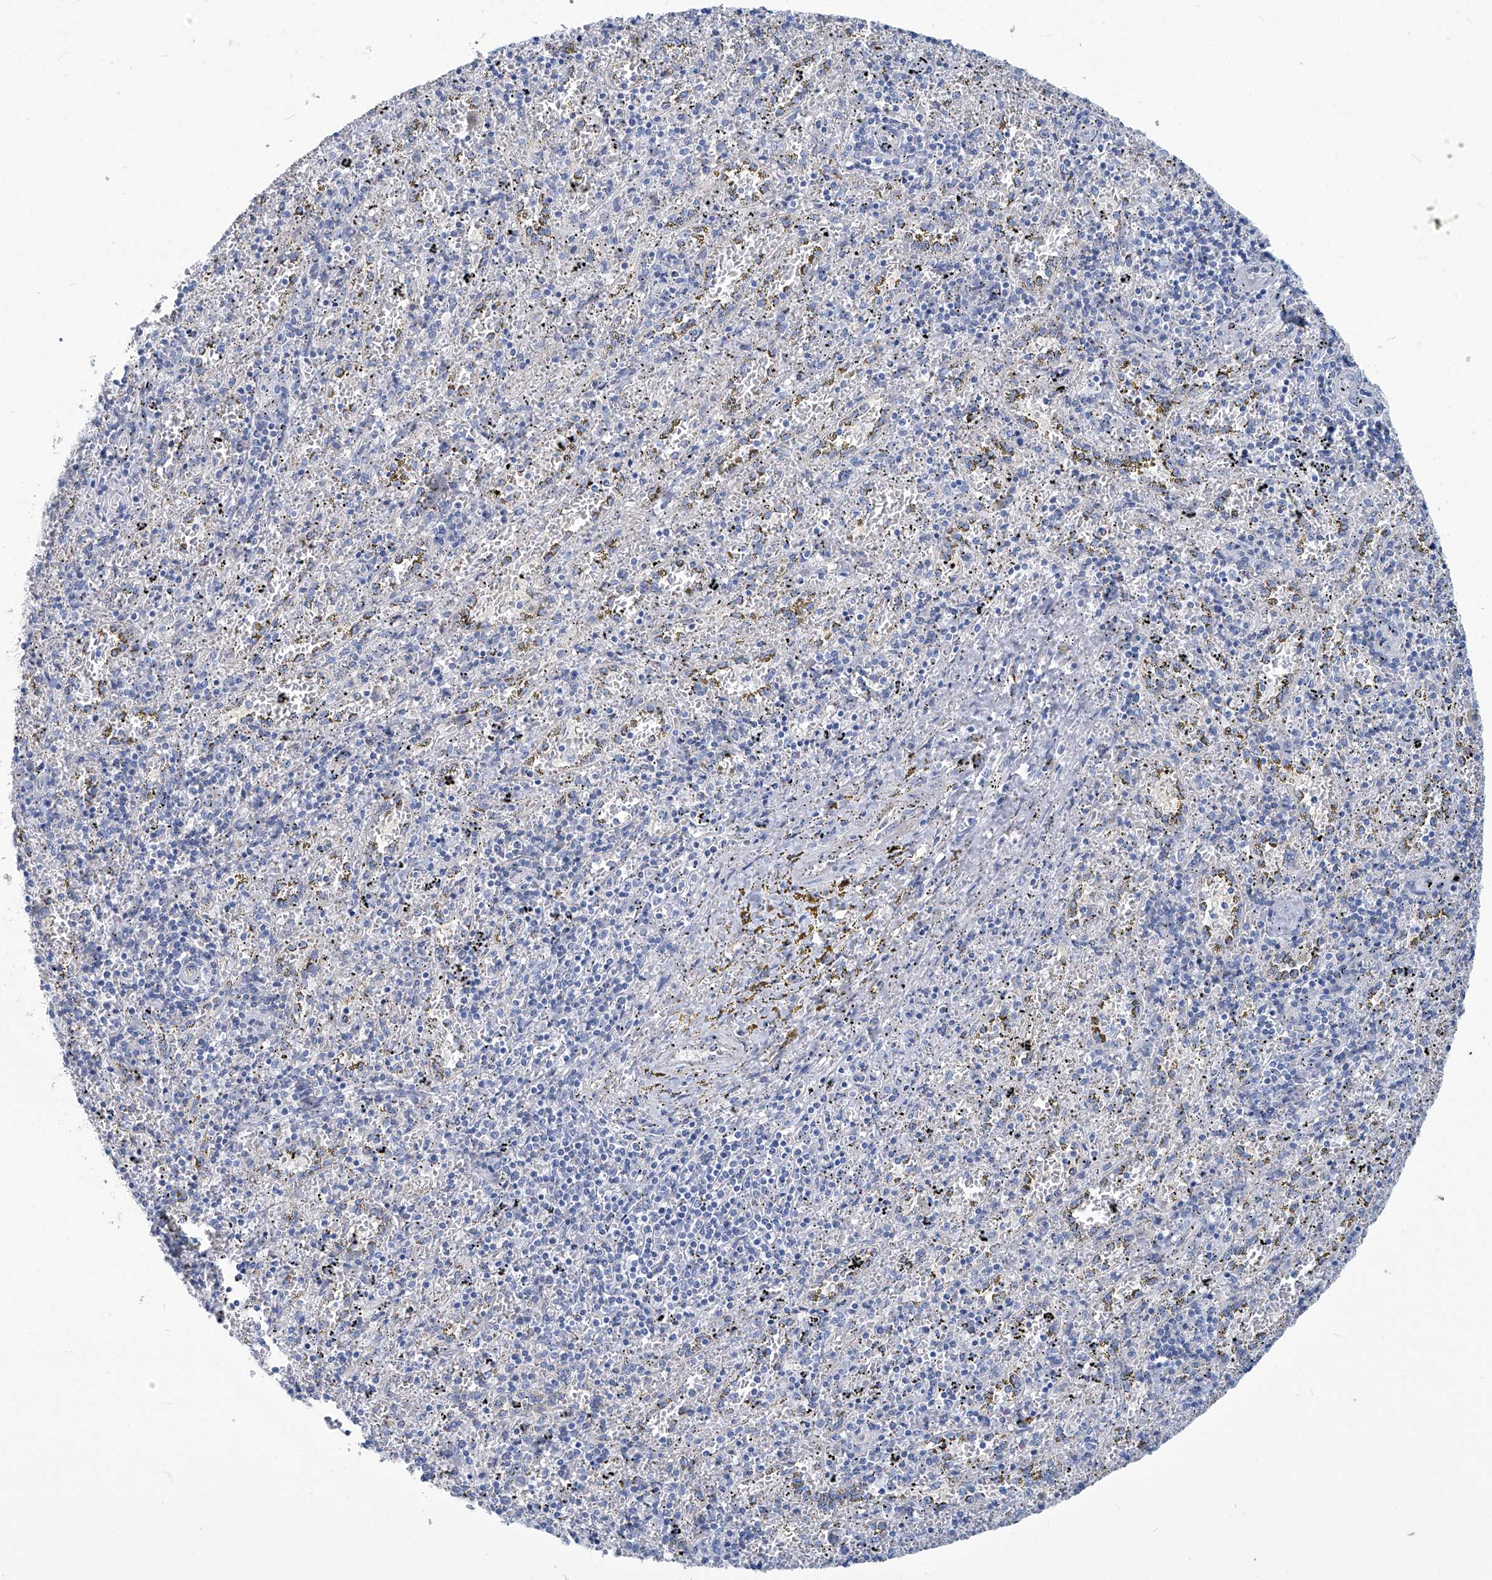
{"staining": {"intensity": "negative", "quantity": "none", "location": "none"}, "tissue": "spleen", "cell_type": "Cells in red pulp", "image_type": "normal", "snomed": [{"axis": "morphology", "description": "Normal tissue, NOS"}, {"axis": "topography", "description": "Spleen"}], "caption": "Immunohistochemistry (IHC) micrograph of benign spleen: spleen stained with DAB (3,3'-diaminobenzidine) displays no significant protein positivity in cells in red pulp. The staining is performed using DAB (3,3'-diaminobenzidine) brown chromogen with nuclei counter-stained in using hematoxylin.", "gene": "PFKL", "patient": {"sex": "male", "age": 11}}